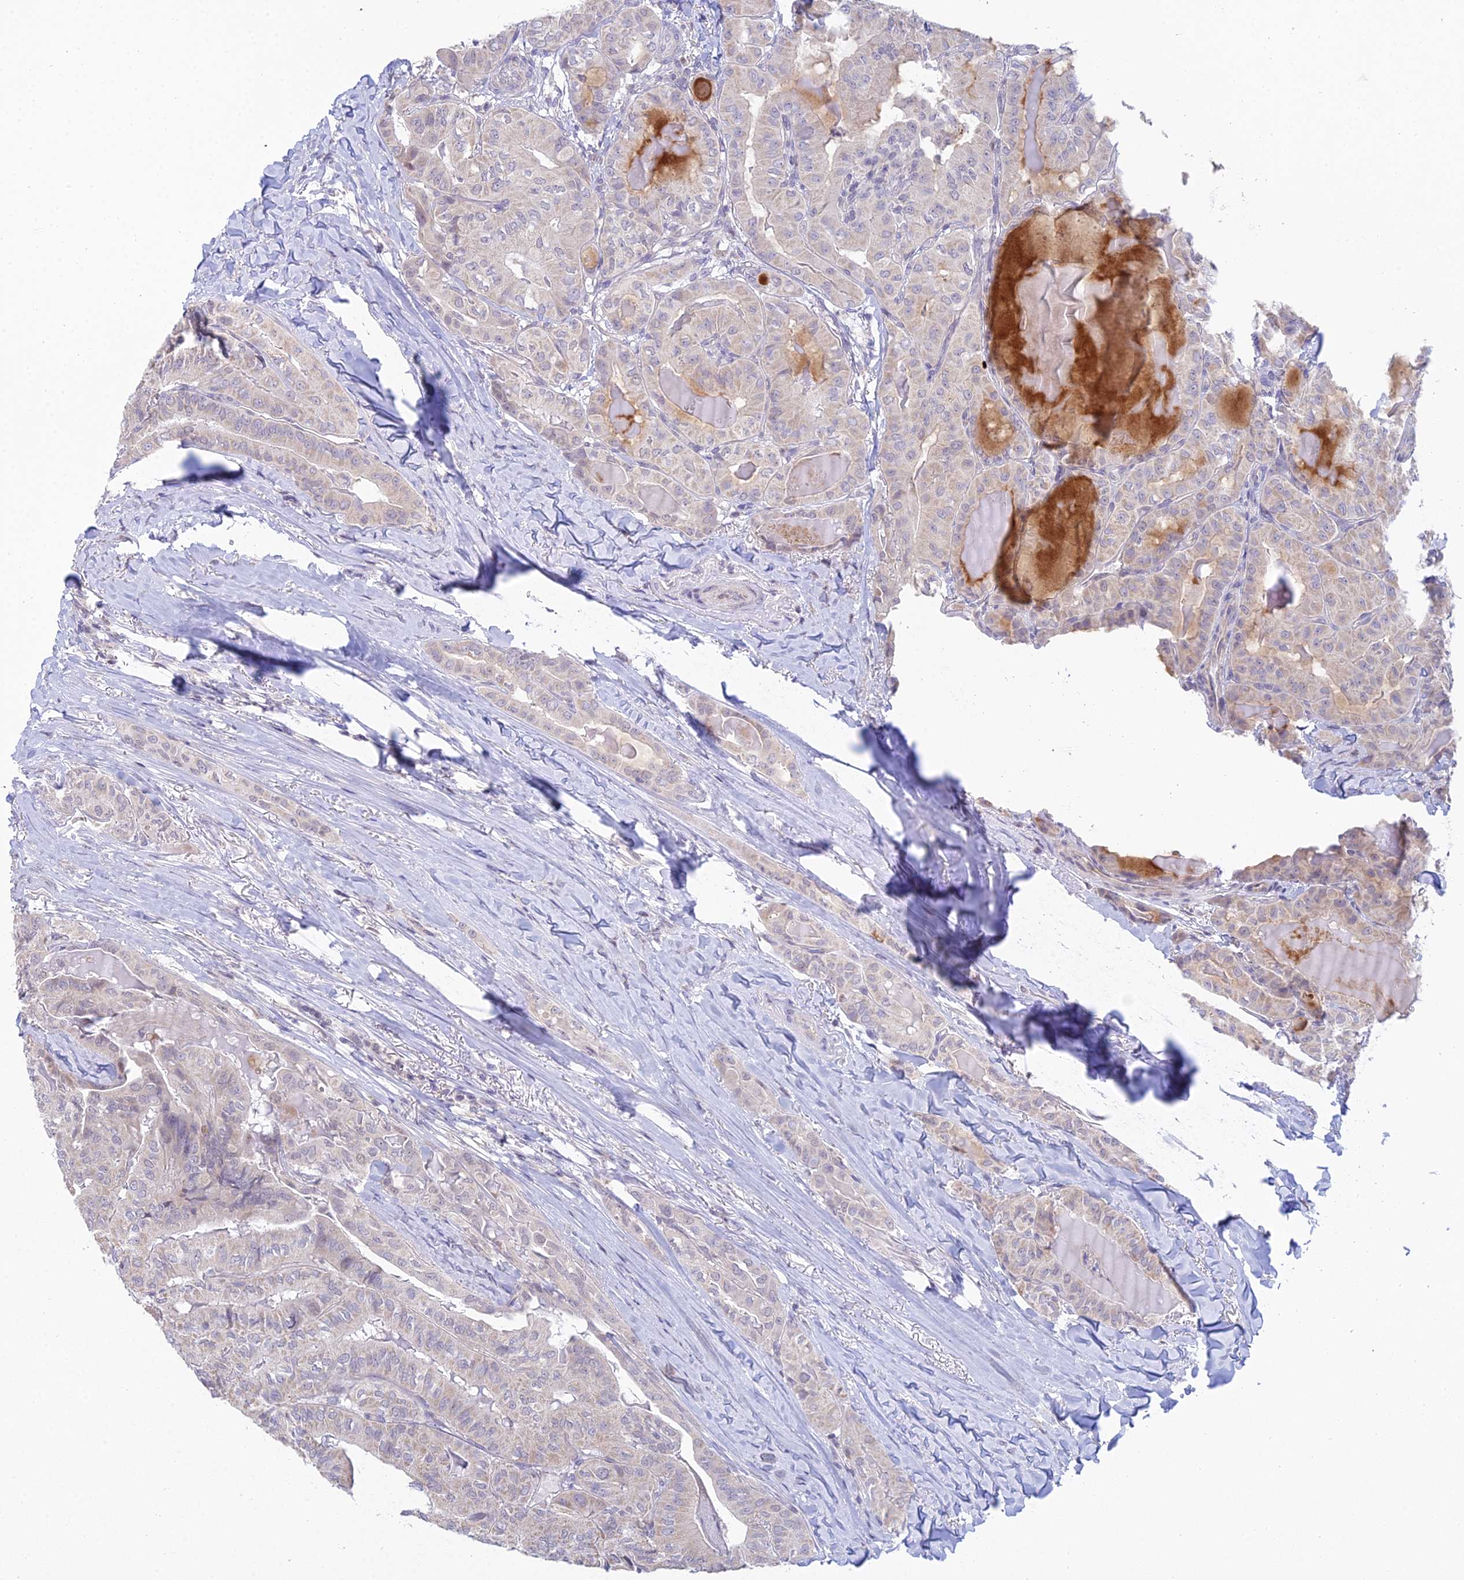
{"staining": {"intensity": "negative", "quantity": "none", "location": "none"}, "tissue": "thyroid cancer", "cell_type": "Tumor cells", "image_type": "cancer", "snomed": [{"axis": "morphology", "description": "Papillary adenocarcinoma, NOS"}, {"axis": "topography", "description": "Thyroid gland"}], "caption": "The image shows no significant expression in tumor cells of thyroid cancer (papillary adenocarcinoma).", "gene": "CFAP206", "patient": {"sex": "female", "age": 68}}